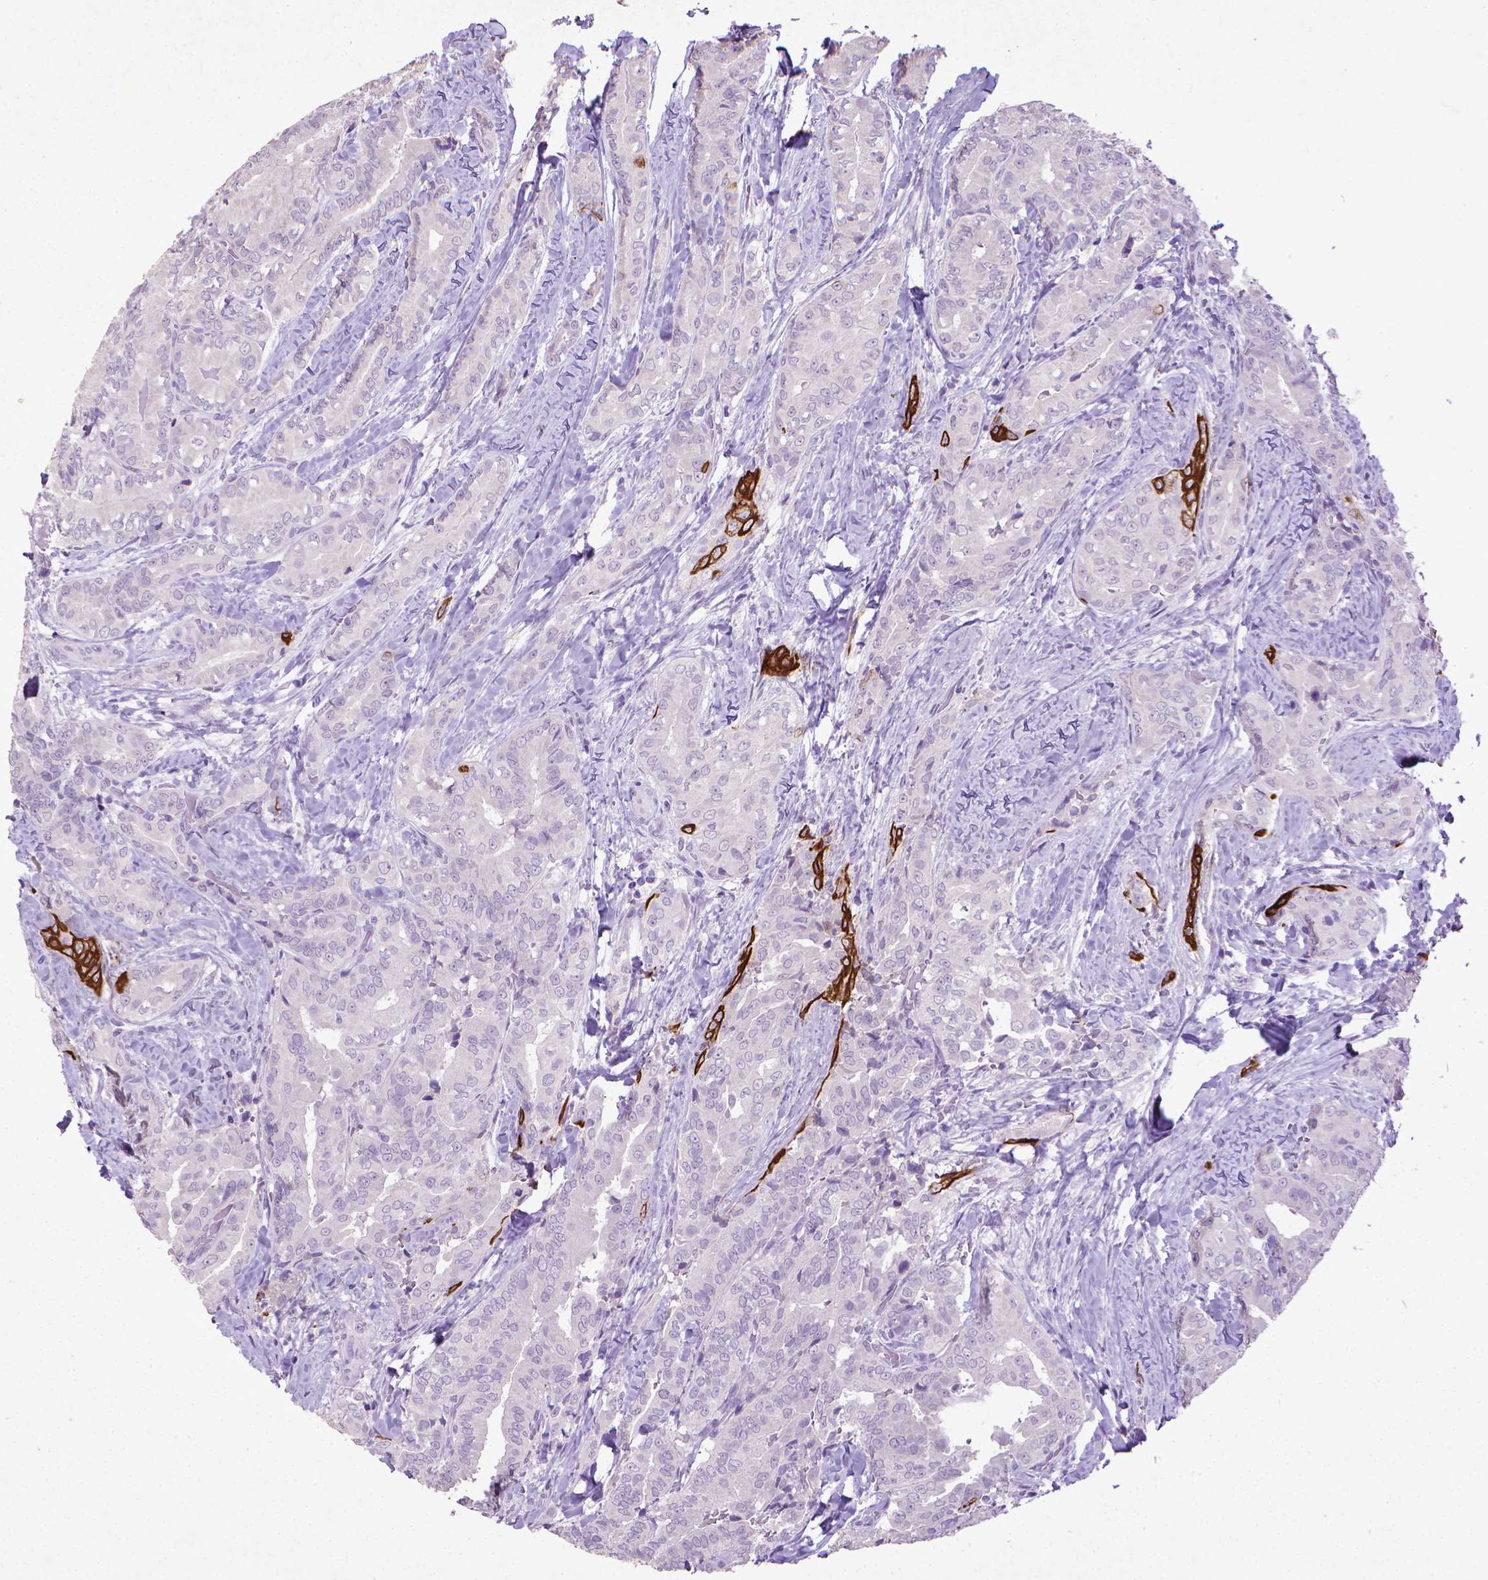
{"staining": {"intensity": "negative", "quantity": "none", "location": "none"}, "tissue": "thyroid cancer", "cell_type": "Tumor cells", "image_type": "cancer", "snomed": [{"axis": "morphology", "description": "Papillary adenocarcinoma, NOS"}, {"axis": "topography", "description": "Thyroid gland"}], "caption": "The histopathology image demonstrates no staining of tumor cells in papillary adenocarcinoma (thyroid). (Stains: DAB (3,3'-diaminobenzidine) immunohistochemistry with hematoxylin counter stain, Microscopy: brightfield microscopy at high magnification).", "gene": "KRT5", "patient": {"sex": "male", "age": 61}}